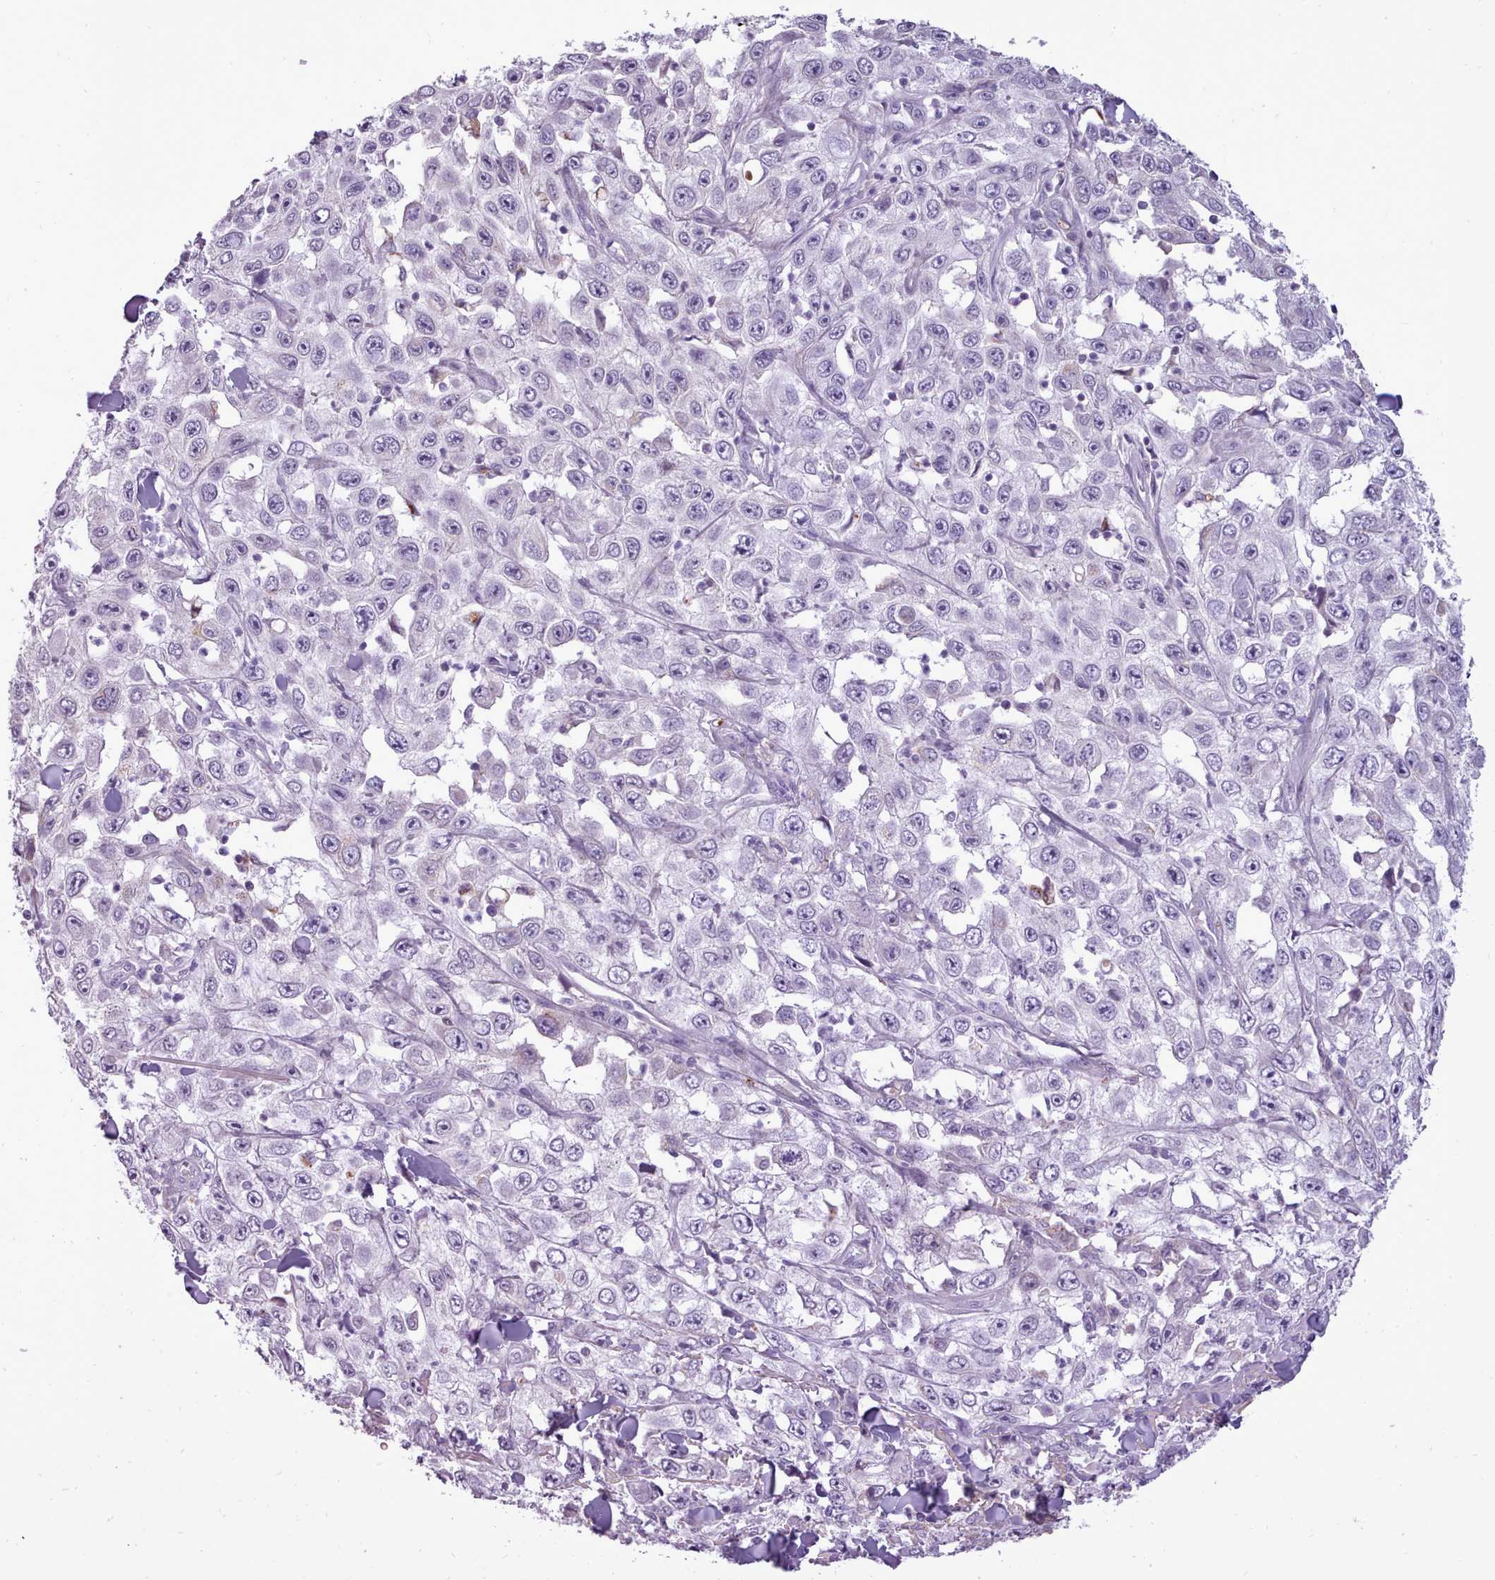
{"staining": {"intensity": "negative", "quantity": "none", "location": "none"}, "tissue": "skin cancer", "cell_type": "Tumor cells", "image_type": "cancer", "snomed": [{"axis": "morphology", "description": "Squamous cell carcinoma, NOS"}, {"axis": "topography", "description": "Skin"}], "caption": "The photomicrograph displays no staining of tumor cells in skin cancer (squamous cell carcinoma).", "gene": "ATRAID", "patient": {"sex": "male", "age": 82}}